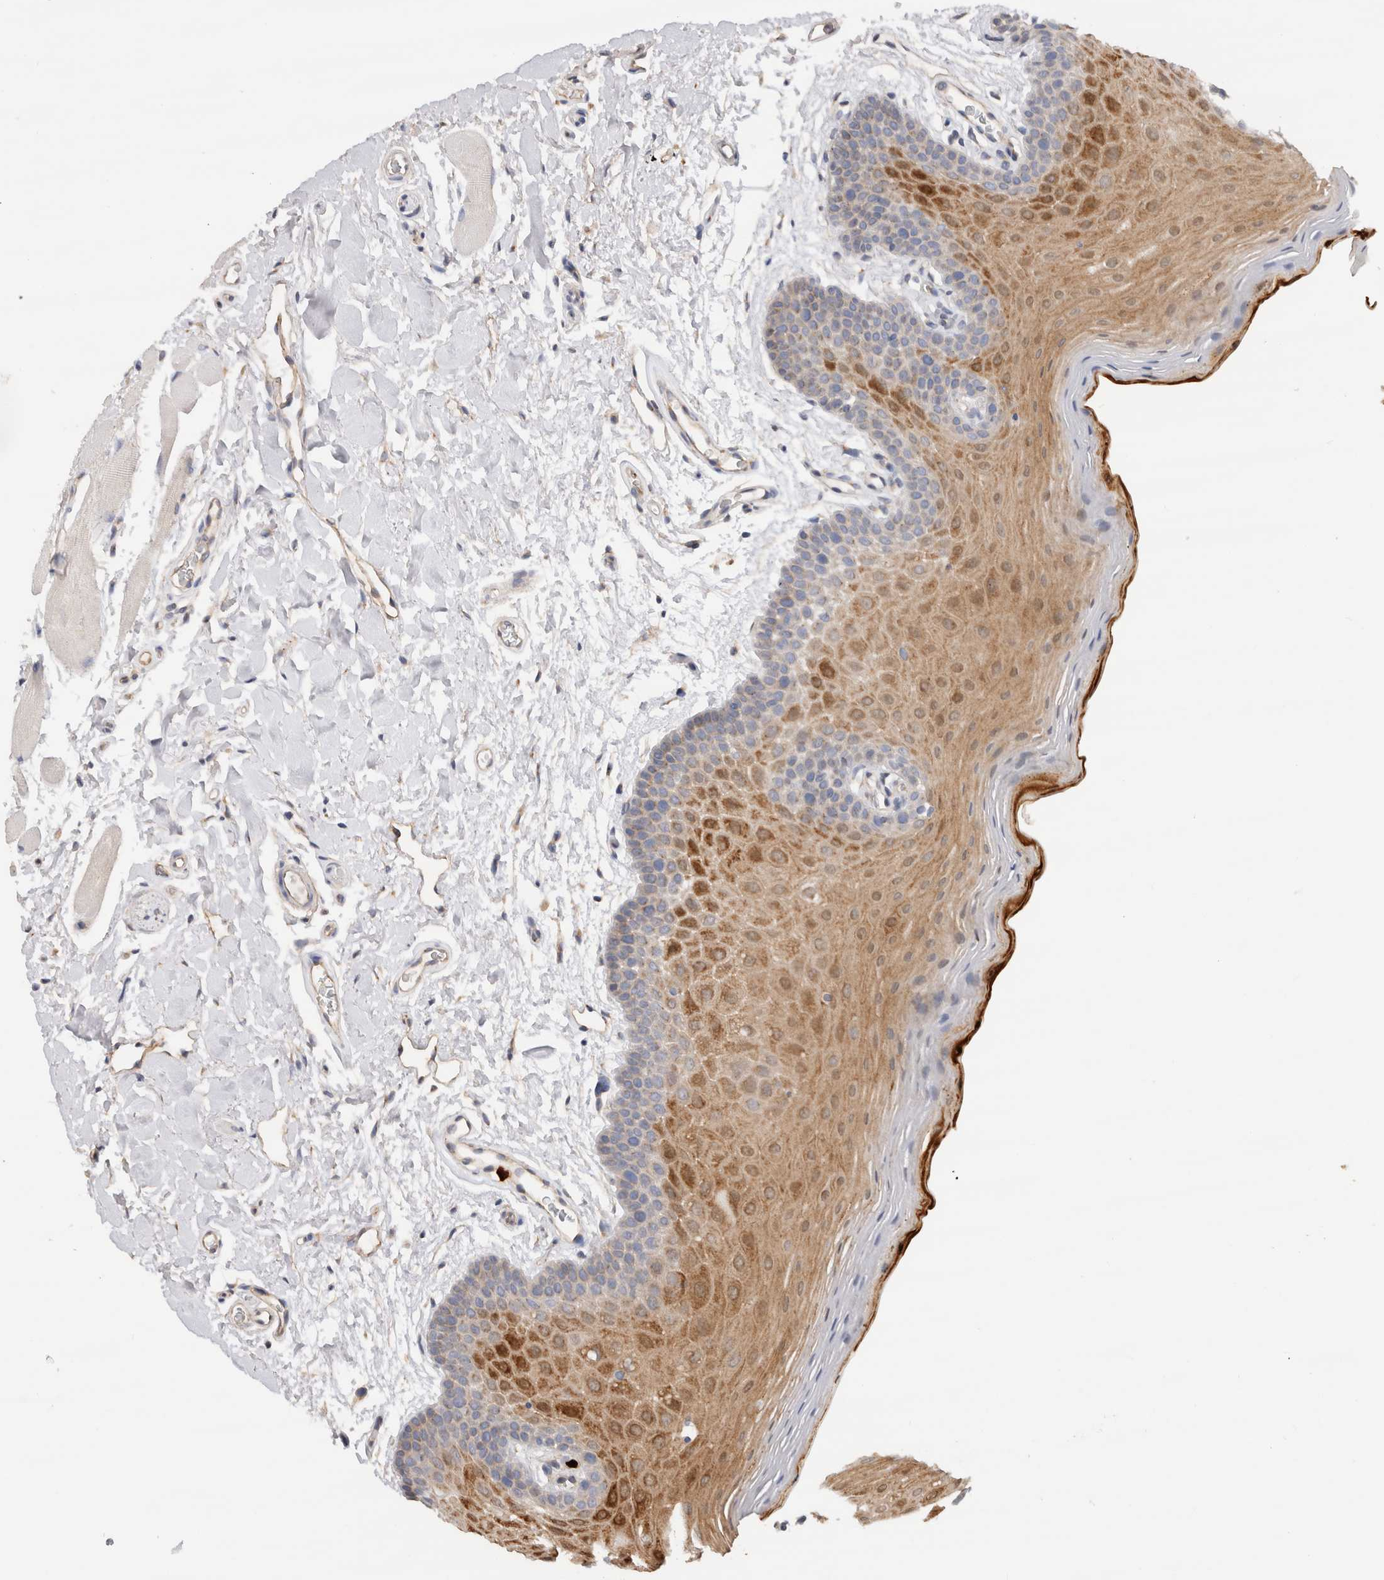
{"staining": {"intensity": "moderate", "quantity": "25%-75%", "location": "cytoplasmic/membranous"}, "tissue": "oral mucosa", "cell_type": "Squamous epithelial cells", "image_type": "normal", "snomed": [{"axis": "morphology", "description": "Normal tissue, NOS"}, {"axis": "topography", "description": "Oral tissue"}], "caption": "A high-resolution image shows immunohistochemistry staining of normal oral mucosa, which shows moderate cytoplasmic/membranous staining in about 25%-75% of squamous epithelial cells.", "gene": "NXT2", "patient": {"sex": "male", "age": 62}}